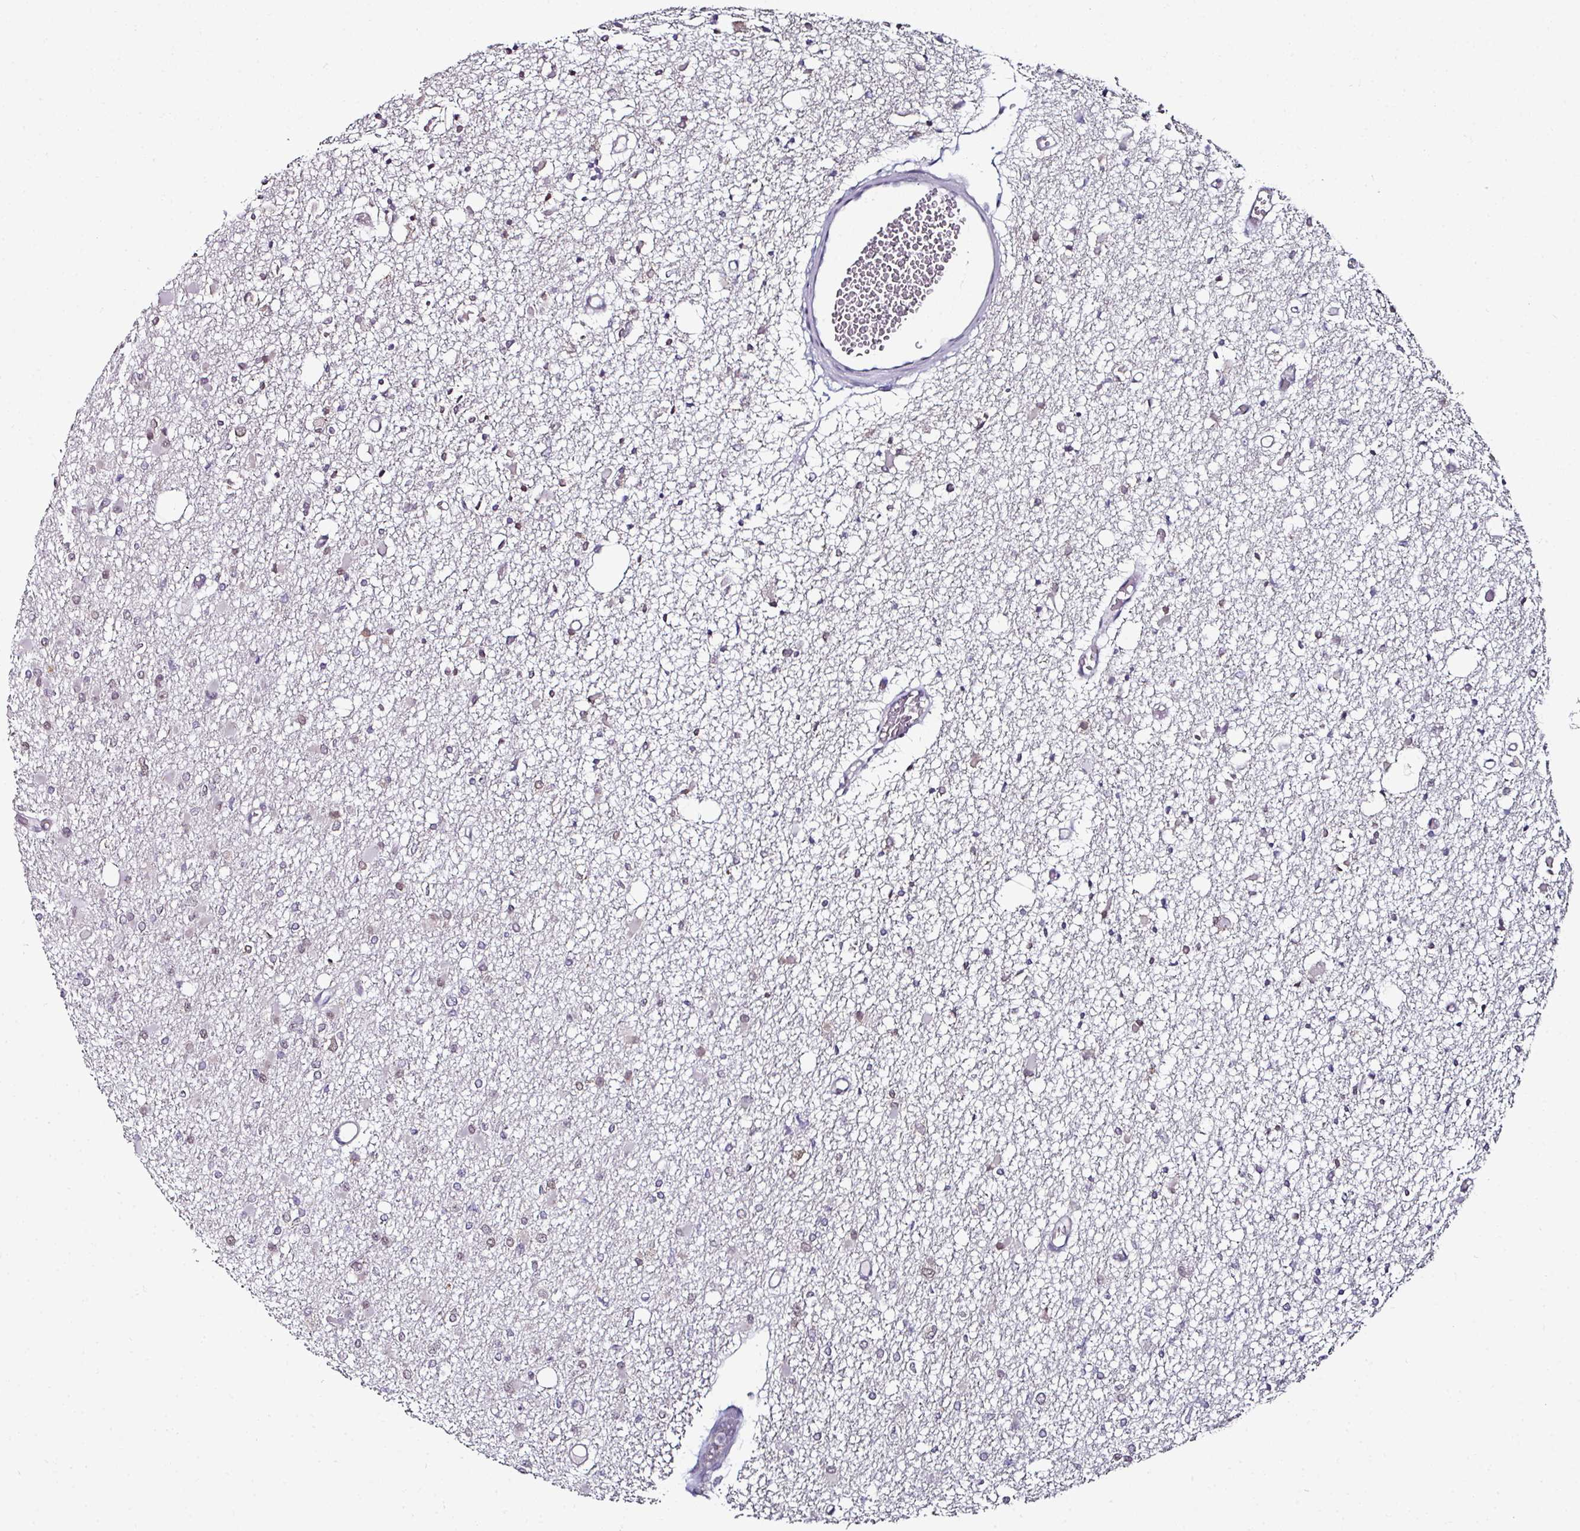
{"staining": {"intensity": "weak", "quantity": "<25%", "location": "nuclear"}, "tissue": "glioma", "cell_type": "Tumor cells", "image_type": "cancer", "snomed": [{"axis": "morphology", "description": "Glioma, malignant, Low grade"}, {"axis": "topography", "description": "Brain"}], "caption": "Immunohistochemical staining of malignant glioma (low-grade) displays no significant positivity in tumor cells.", "gene": "APOLD1", "patient": {"sex": "female", "age": 22}}